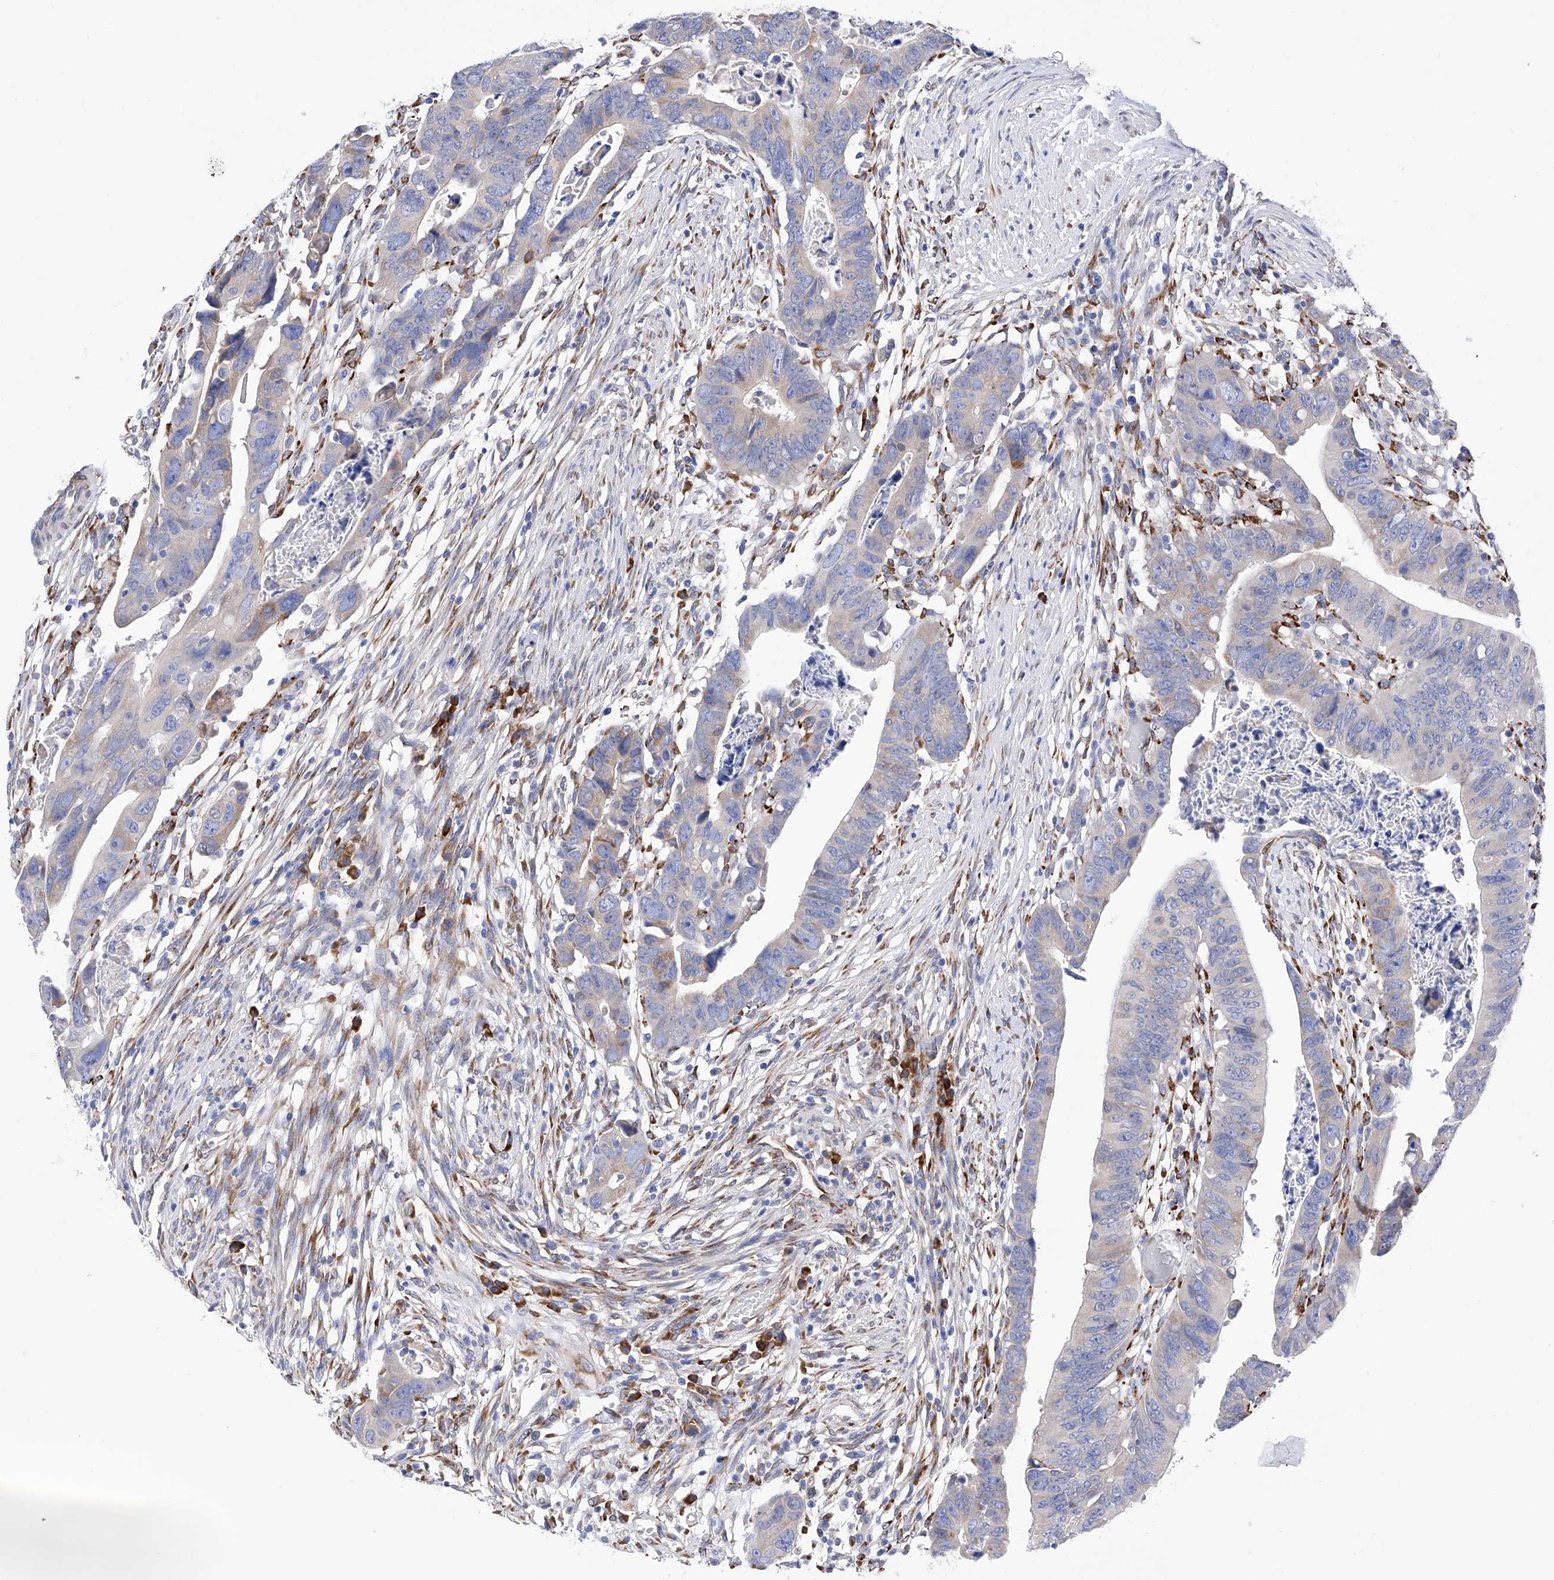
{"staining": {"intensity": "negative", "quantity": "none", "location": "none"}, "tissue": "colorectal cancer", "cell_type": "Tumor cells", "image_type": "cancer", "snomed": [{"axis": "morphology", "description": "Adenocarcinoma, NOS"}, {"axis": "topography", "description": "Rectum"}], "caption": "This is an immunohistochemistry (IHC) histopathology image of colorectal cancer (adenocarcinoma). There is no staining in tumor cells.", "gene": "PDIA5", "patient": {"sex": "female", "age": 65}}